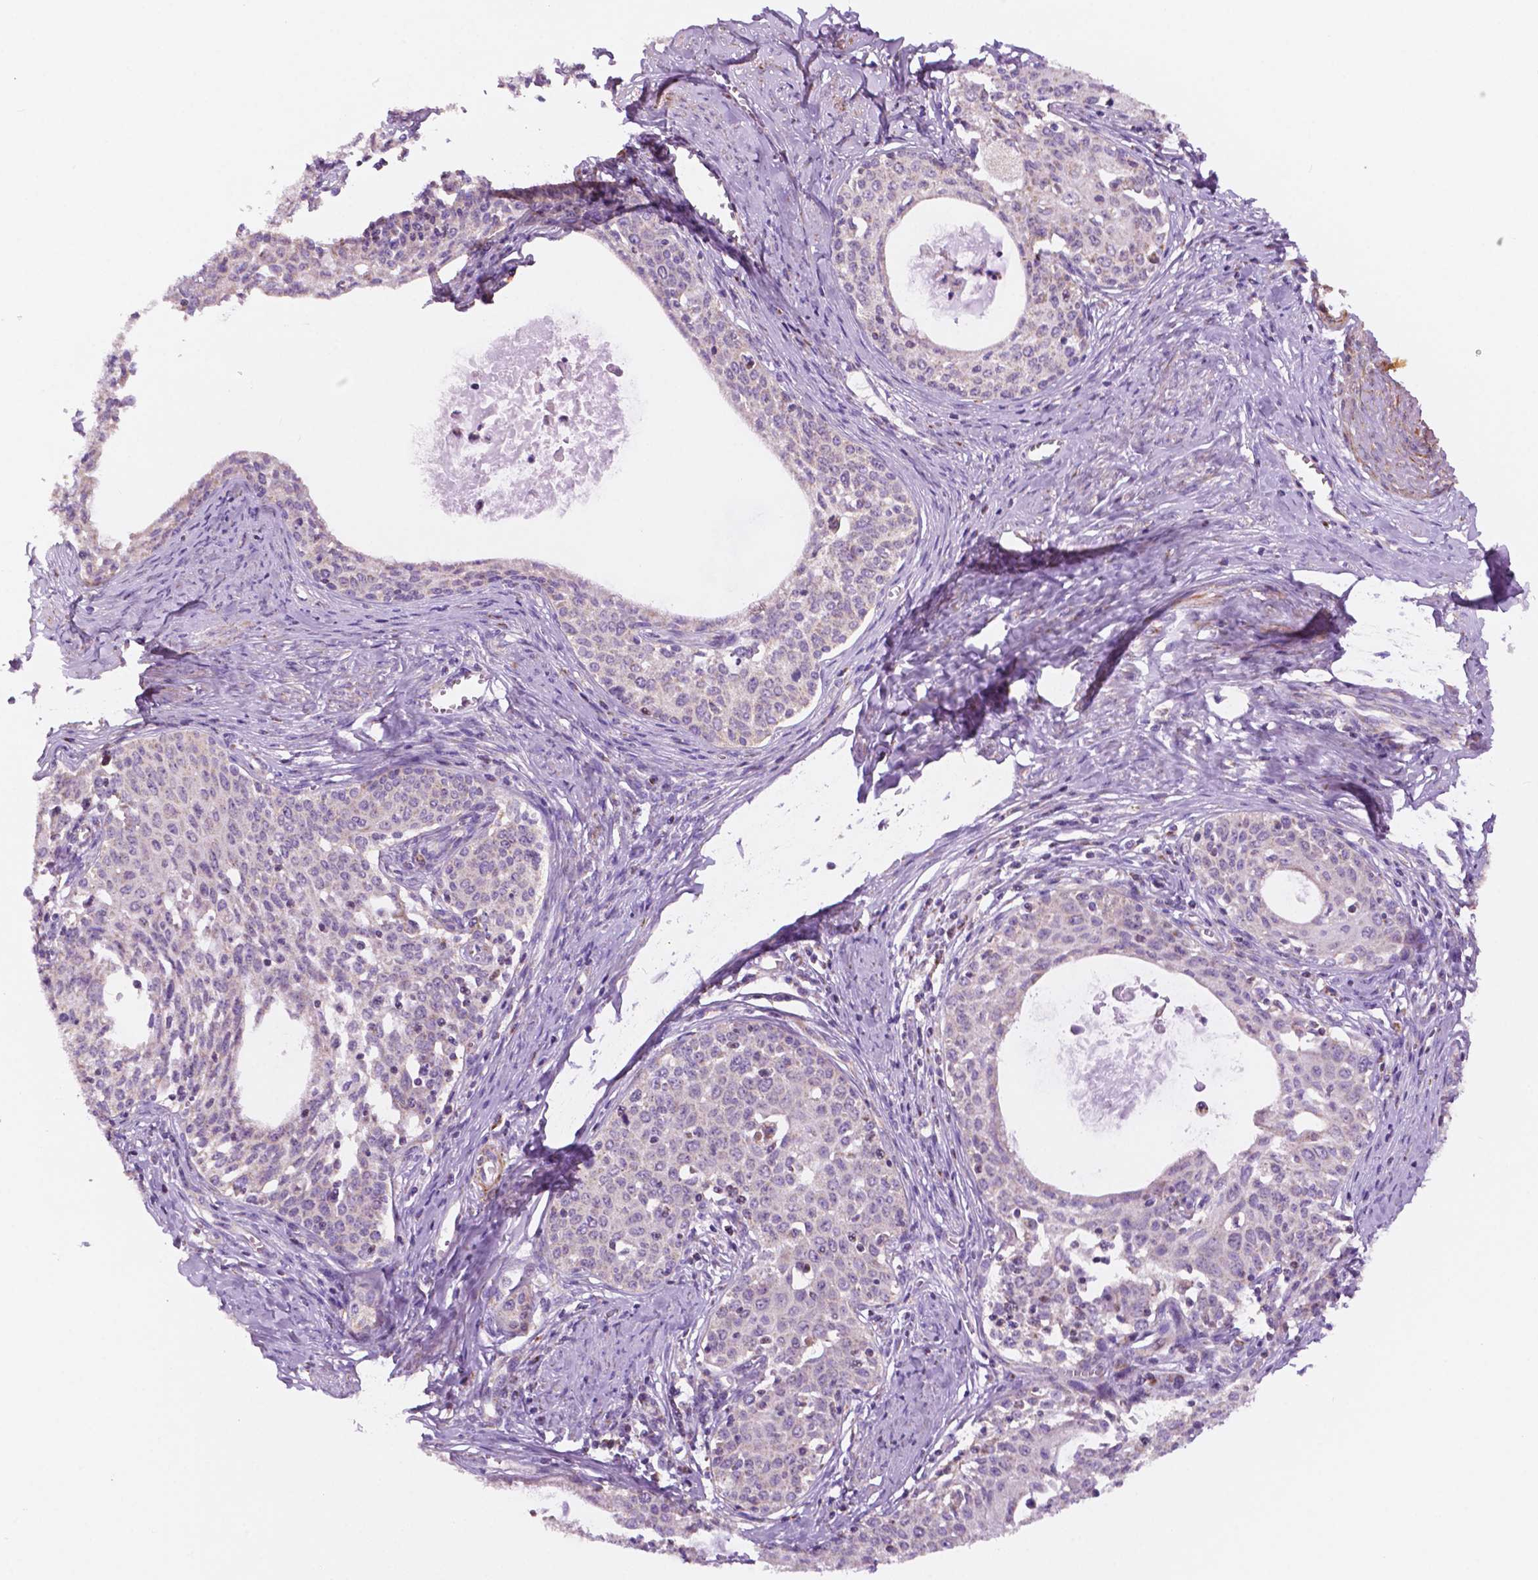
{"staining": {"intensity": "negative", "quantity": "none", "location": "none"}, "tissue": "cervical cancer", "cell_type": "Tumor cells", "image_type": "cancer", "snomed": [{"axis": "morphology", "description": "Squamous cell carcinoma, NOS"}, {"axis": "morphology", "description": "Adenocarcinoma, NOS"}, {"axis": "topography", "description": "Cervix"}], "caption": "DAB immunohistochemical staining of human cervical cancer displays no significant staining in tumor cells.", "gene": "GEMIN4", "patient": {"sex": "female", "age": 52}}